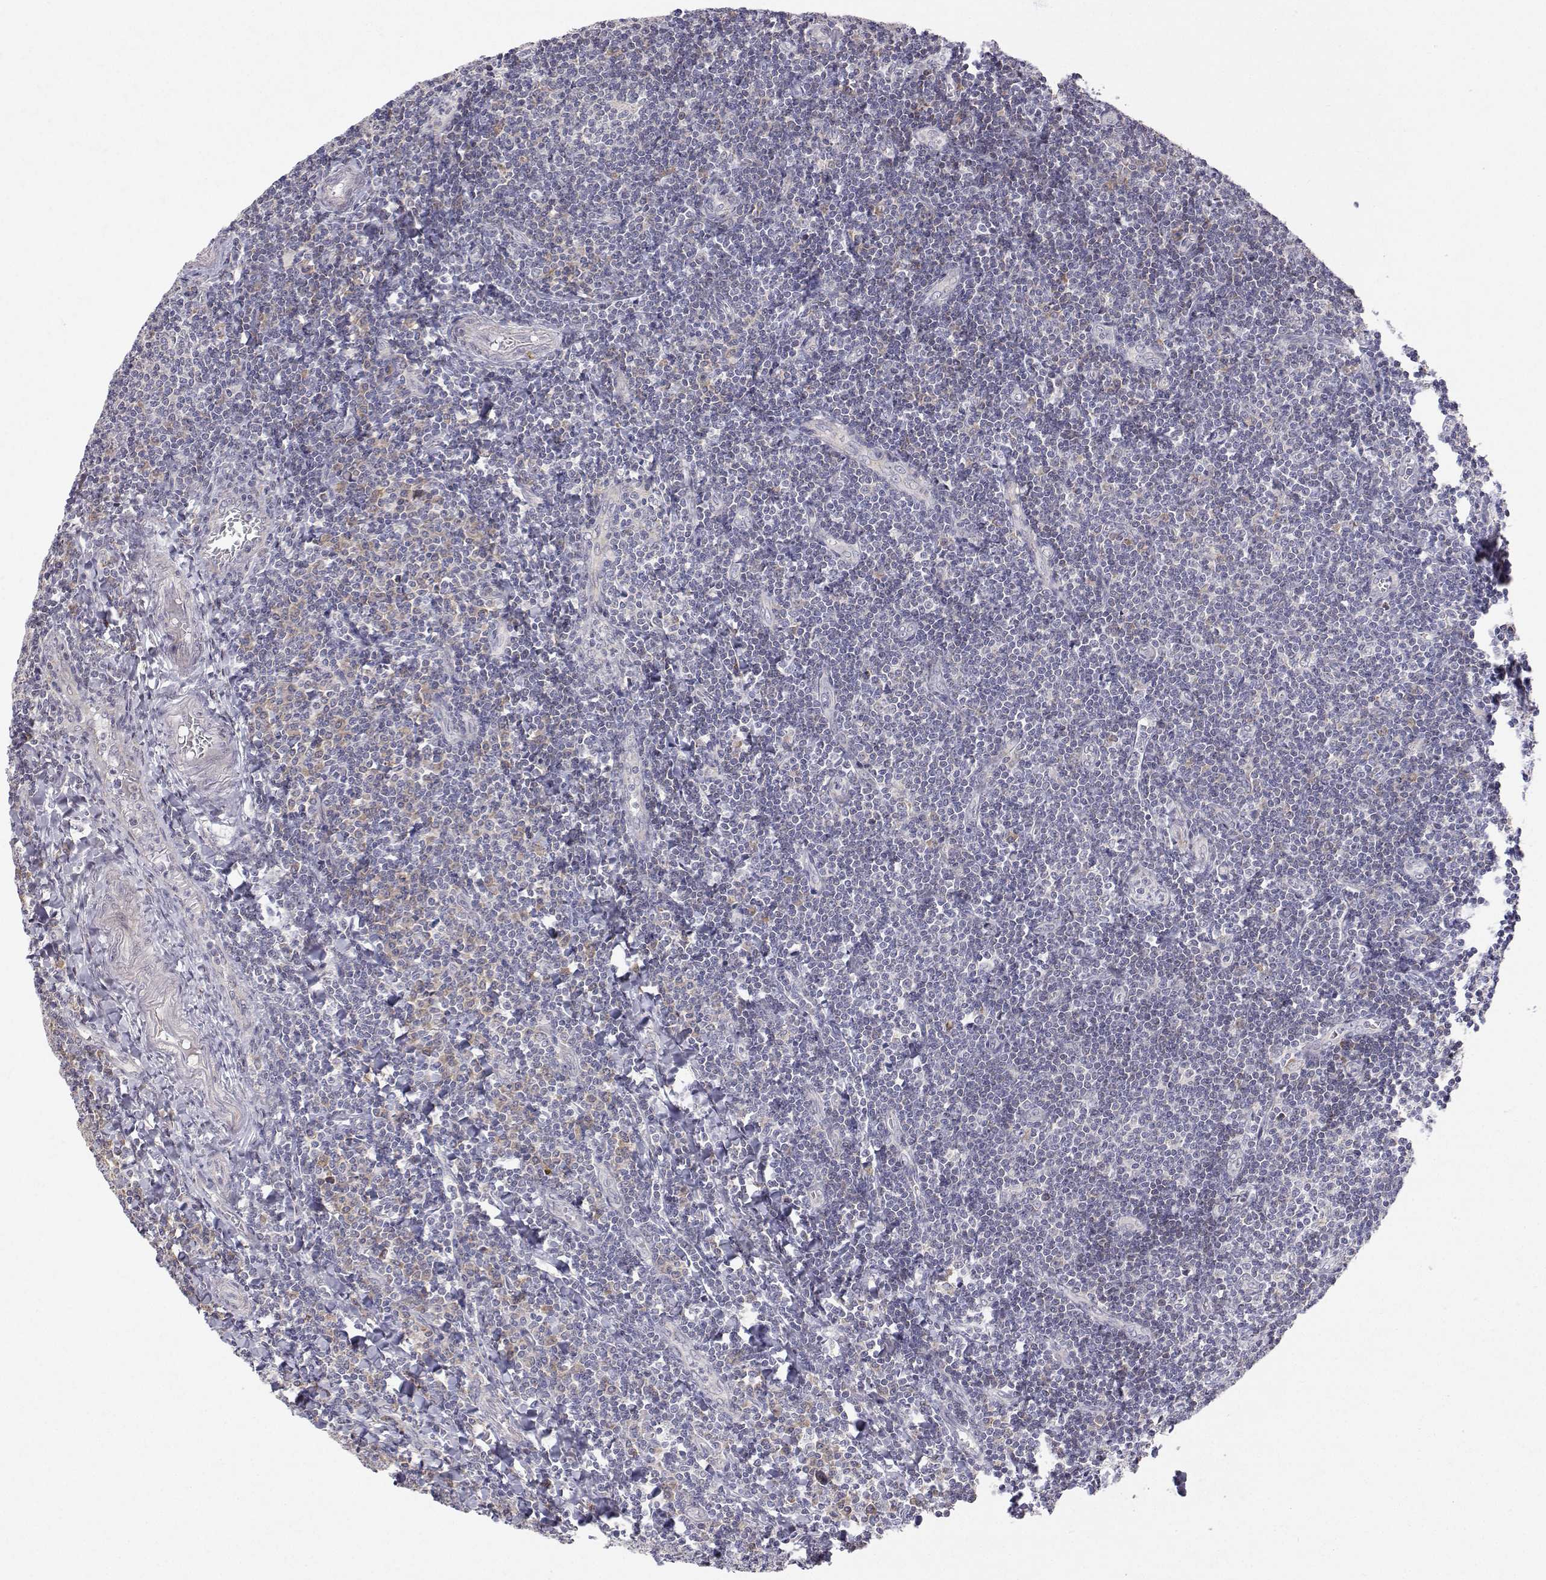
{"staining": {"intensity": "moderate", "quantity": "<25%", "location": "cytoplasmic/membranous"}, "tissue": "tonsil", "cell_type": "Germinal center cells", "image_type": "normal", "snomed": [{"axis": "morphology", "description": "Normal tissue, NOS"}, {"axis": "morphology", "description": "Inflammation, NOS"}, {"axis": "topography", "description": "Tonsil"}], "caption": "A low amount of moderate cytoplasmic/membranous expression is appreciated in approximately <25% of germinal center cells in normal tonsil. The protein of interest is shown in brown color, while the nuclei are stained blue.", "gene": "MRPL3", "patient": {"sex": "female", "age": 31}}